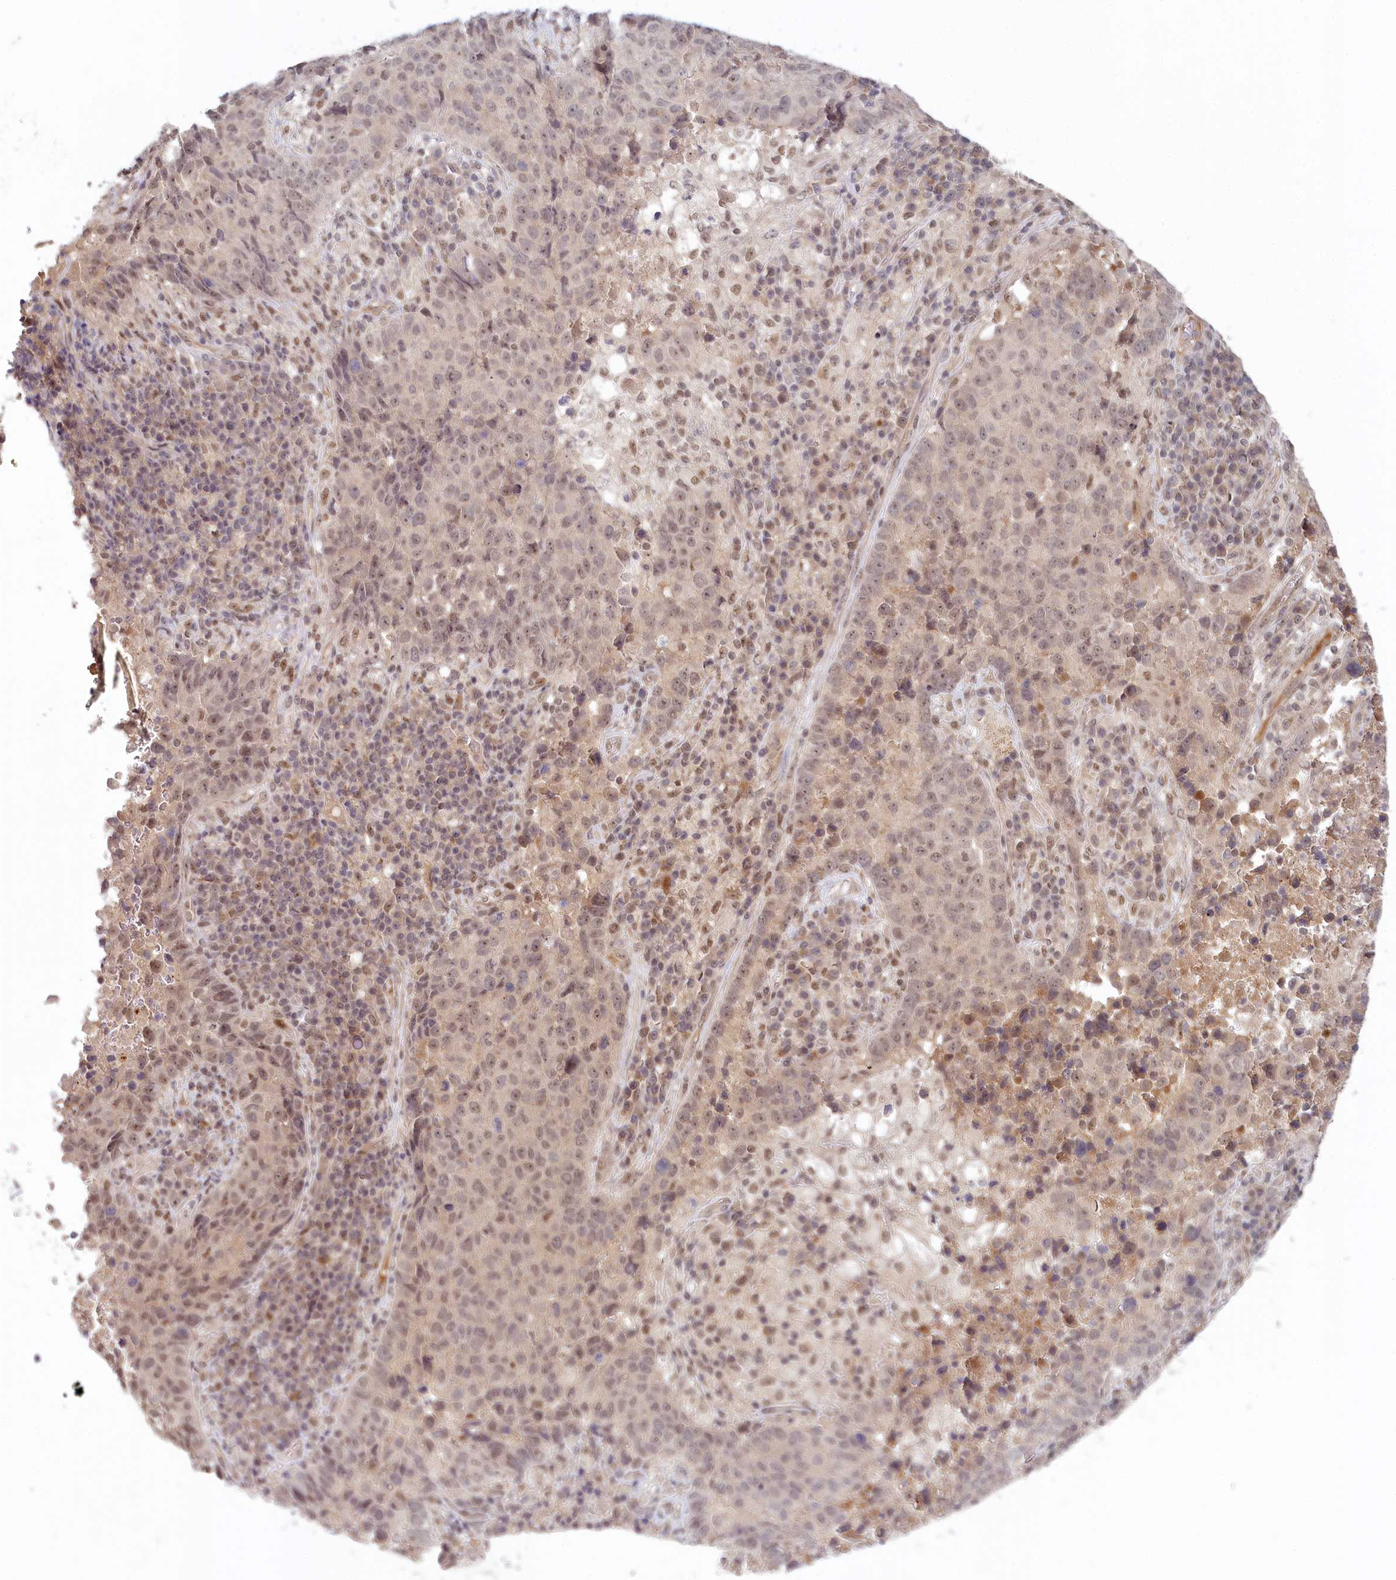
{"staining": {"intensity": "weak", "quantity": "25%-75%", "location": "nuclear"}, "tissue": "lung cancer", "cell_type": "Tumor cells", "image_type": "cancer", "snomed": [{"axis": "morphology", "description": "Squamous cell carcinoma, NOS"}, {"axis": "topography", "description": "Lung"}], "caption": "The immunohistochemical stain highlights weak nuclear expression in tumor cells of lung cancer tissue.", "gene": "WAPL", "patient": {"sex": "male", "age": 73}}